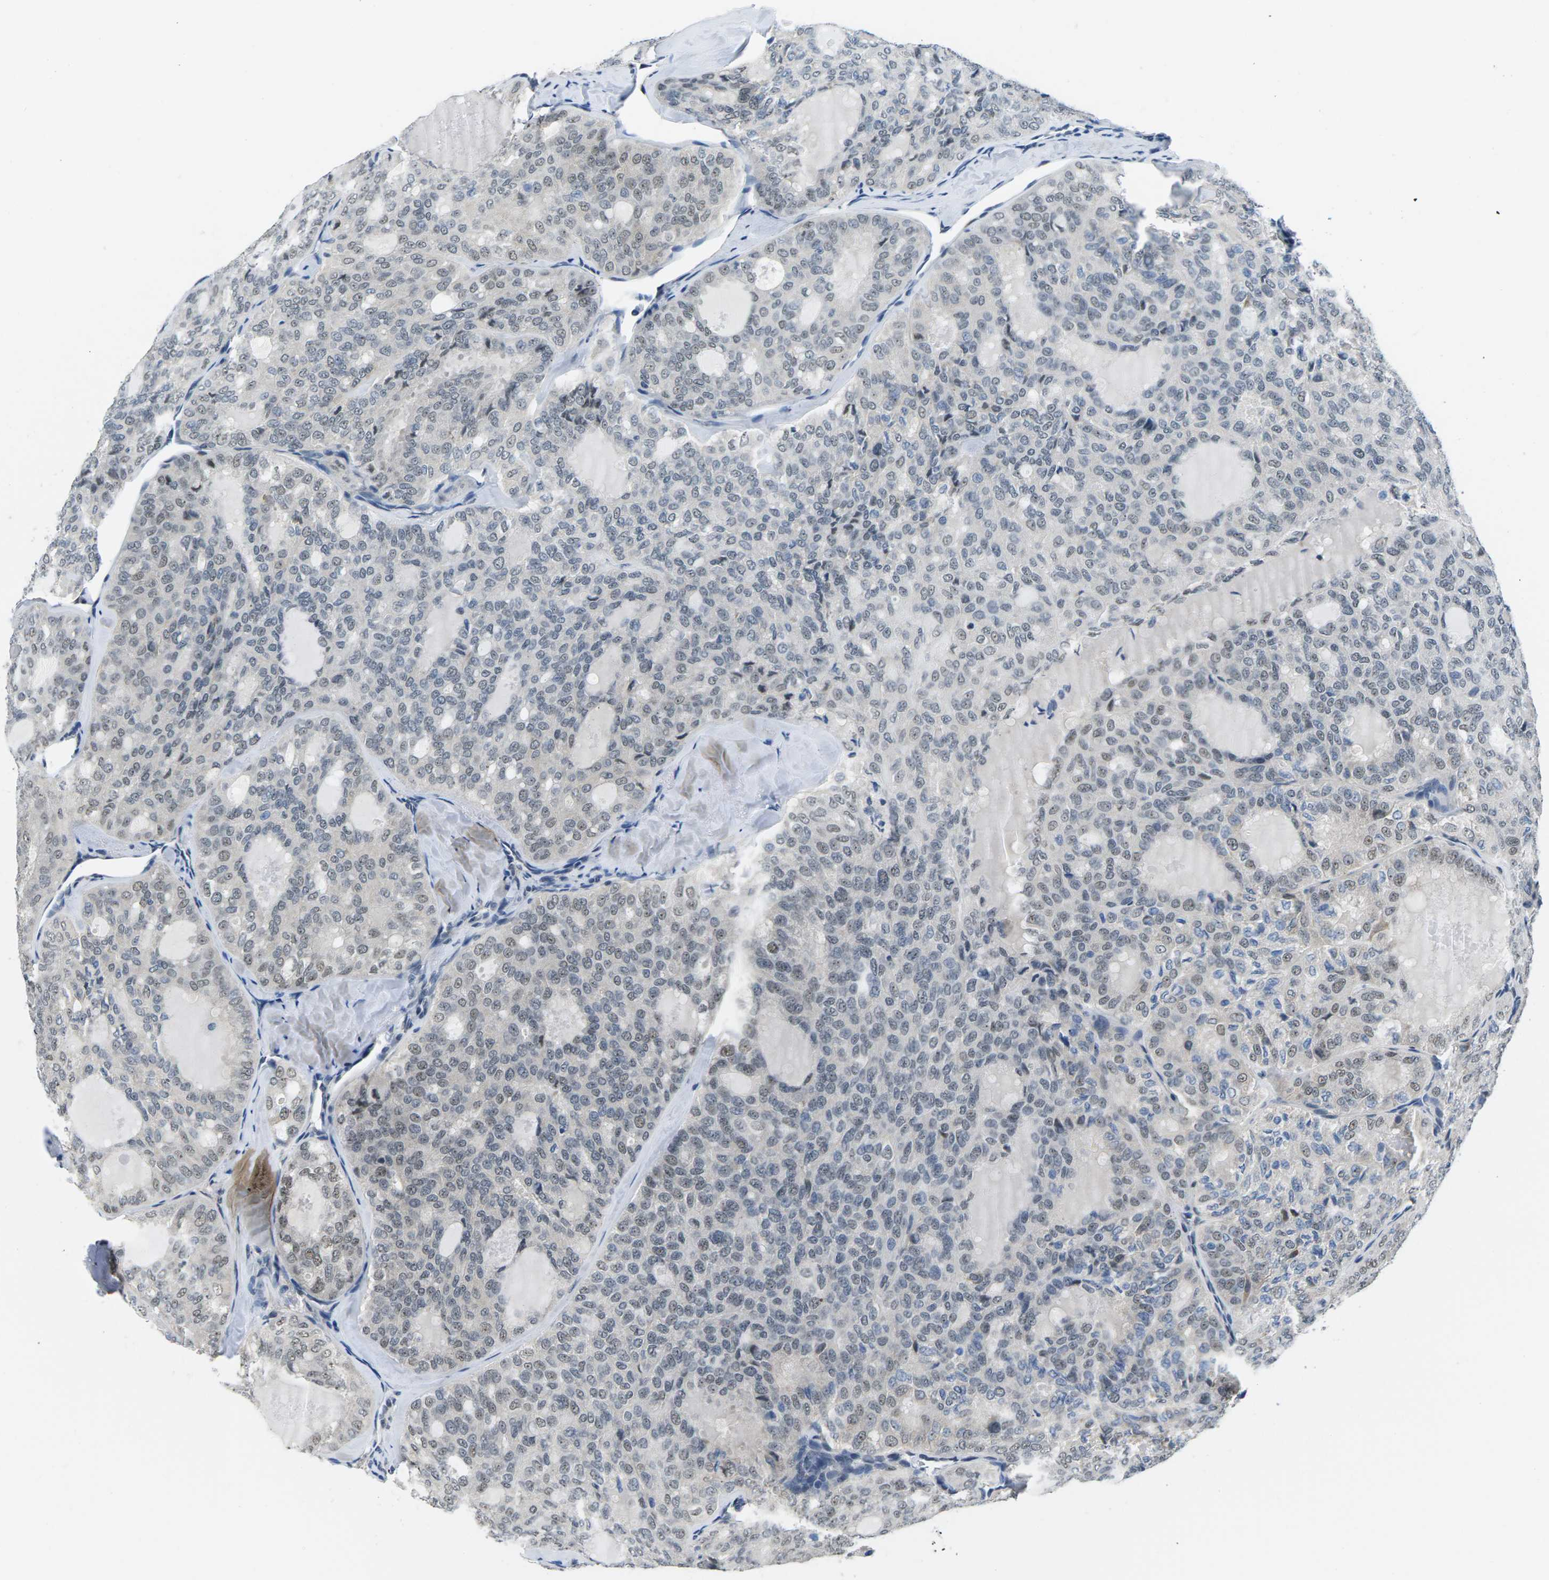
{"staining": {"intensity": "weak", "quantity": "<25%", "location": "nuclear"}, "tissue": "thyroid cancer", "cell_type": "Tumor cells", "image_type": "cancer", "snomed": [{"axis": "morphology", "description": "Follicular adenoma carcinoma, NOS"}, {"axis": "topography", "description": "Thyroid gland"}], "caption": "Immunohistochemistry image of neoplastic tissue: human follicular adenoma carcinoma (thyroid) stained with DAB shows no significant protein expression in tumor cells. The staining was performed using DAB to visualize the protein expression in brown, while the nuclei were stained in blue with hematoxylin (Magnification: 20x).", "gene": "NSRP1", "patient": {"sex": "male", "age": 75}}